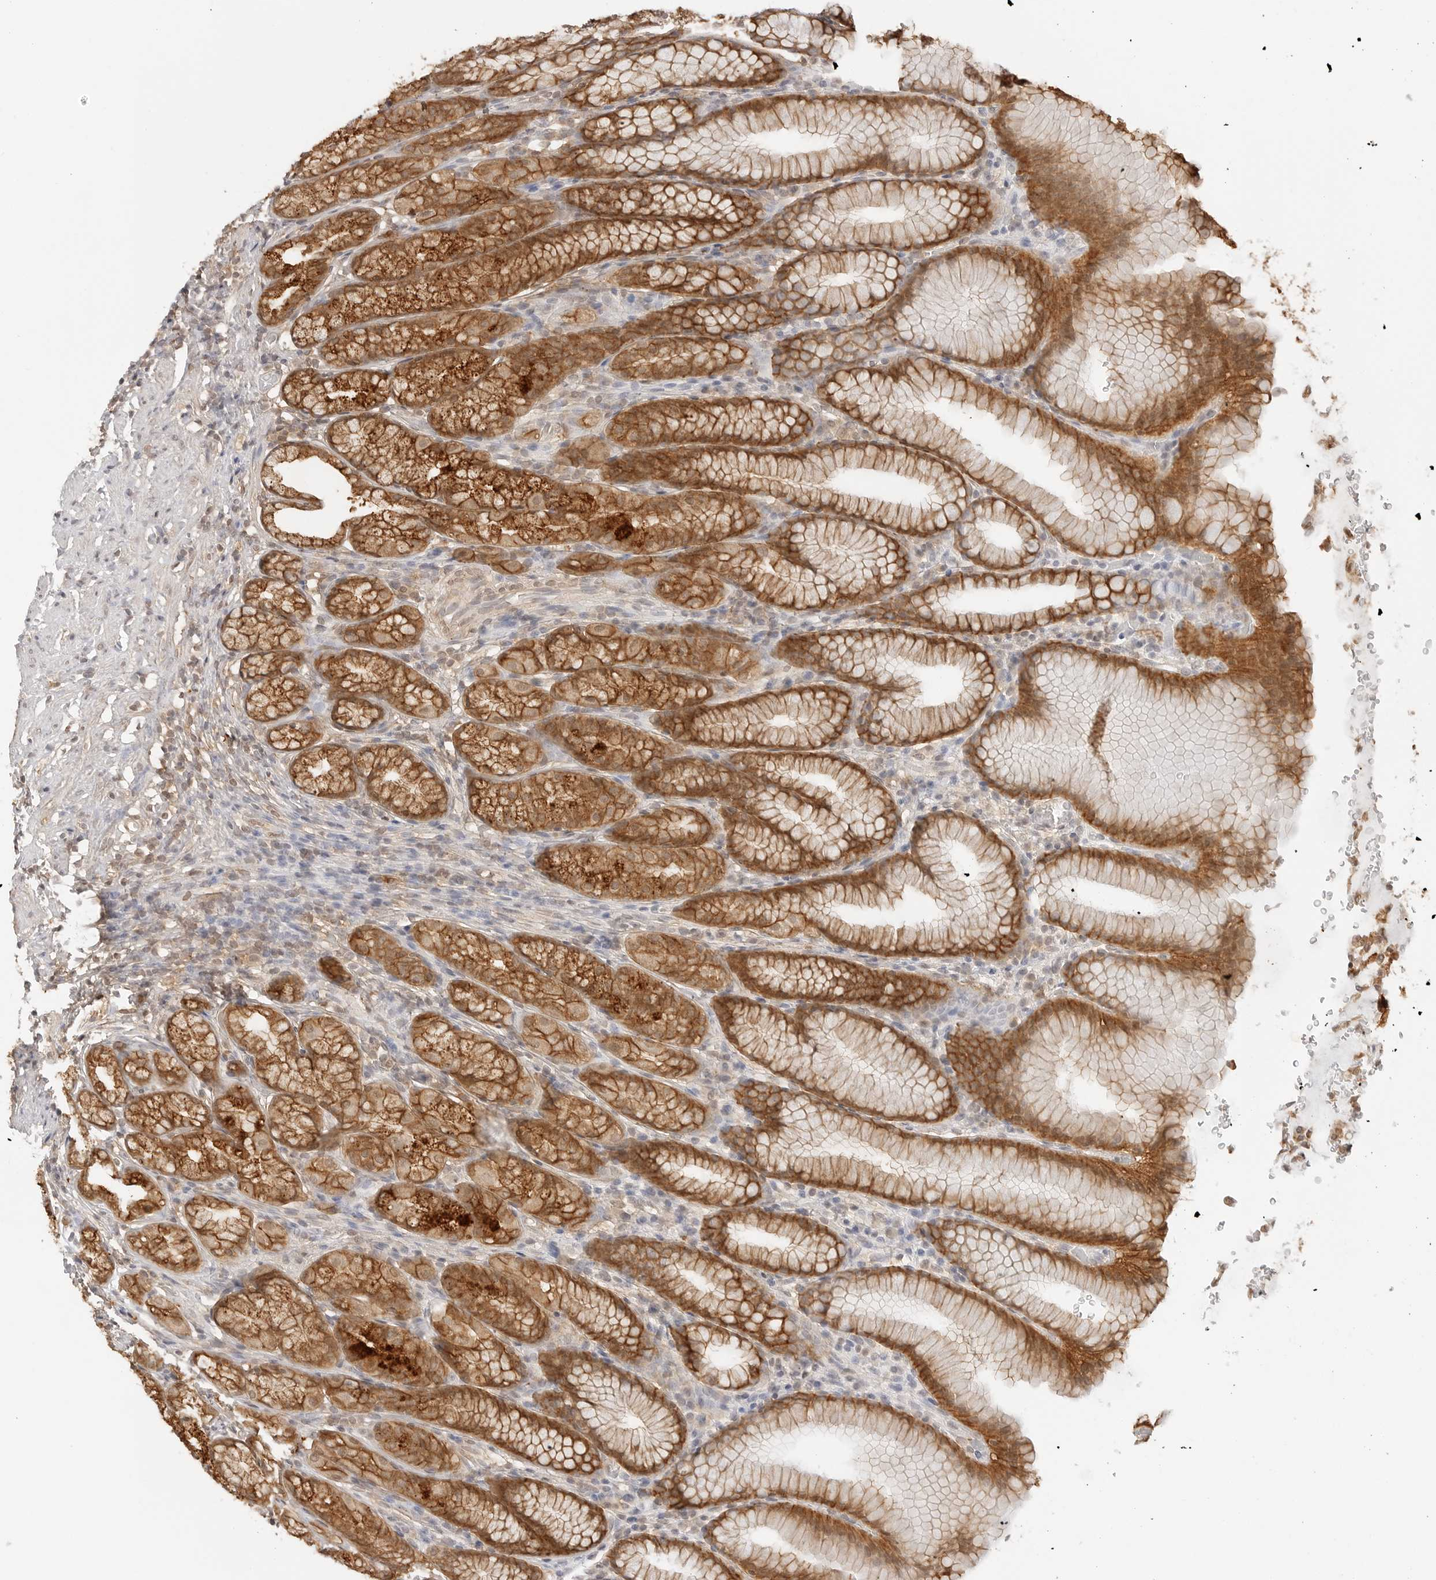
{"staining": {"intensity": "strong", "quantity": ">75%", "location": "cytoplasmic/membranous,nuclear"}, "tissue": "stomach", "cell_type": "Glandular cells", "image_type": "normal", "snomed": [{"axis": "morphology", "description": "Normal tissue, NOS"}, {"axis": "topography", "description": "Stomach"}], "caption": "High-power microscopy captured an immunohistochemistry micrograph of normal stomach, revealing strong cytoplasmic/membranous,nuclear positivity in about >75% of glandular cells.", "gene": "EPHA1", "patient": {"sex": "male", "age": 42}}